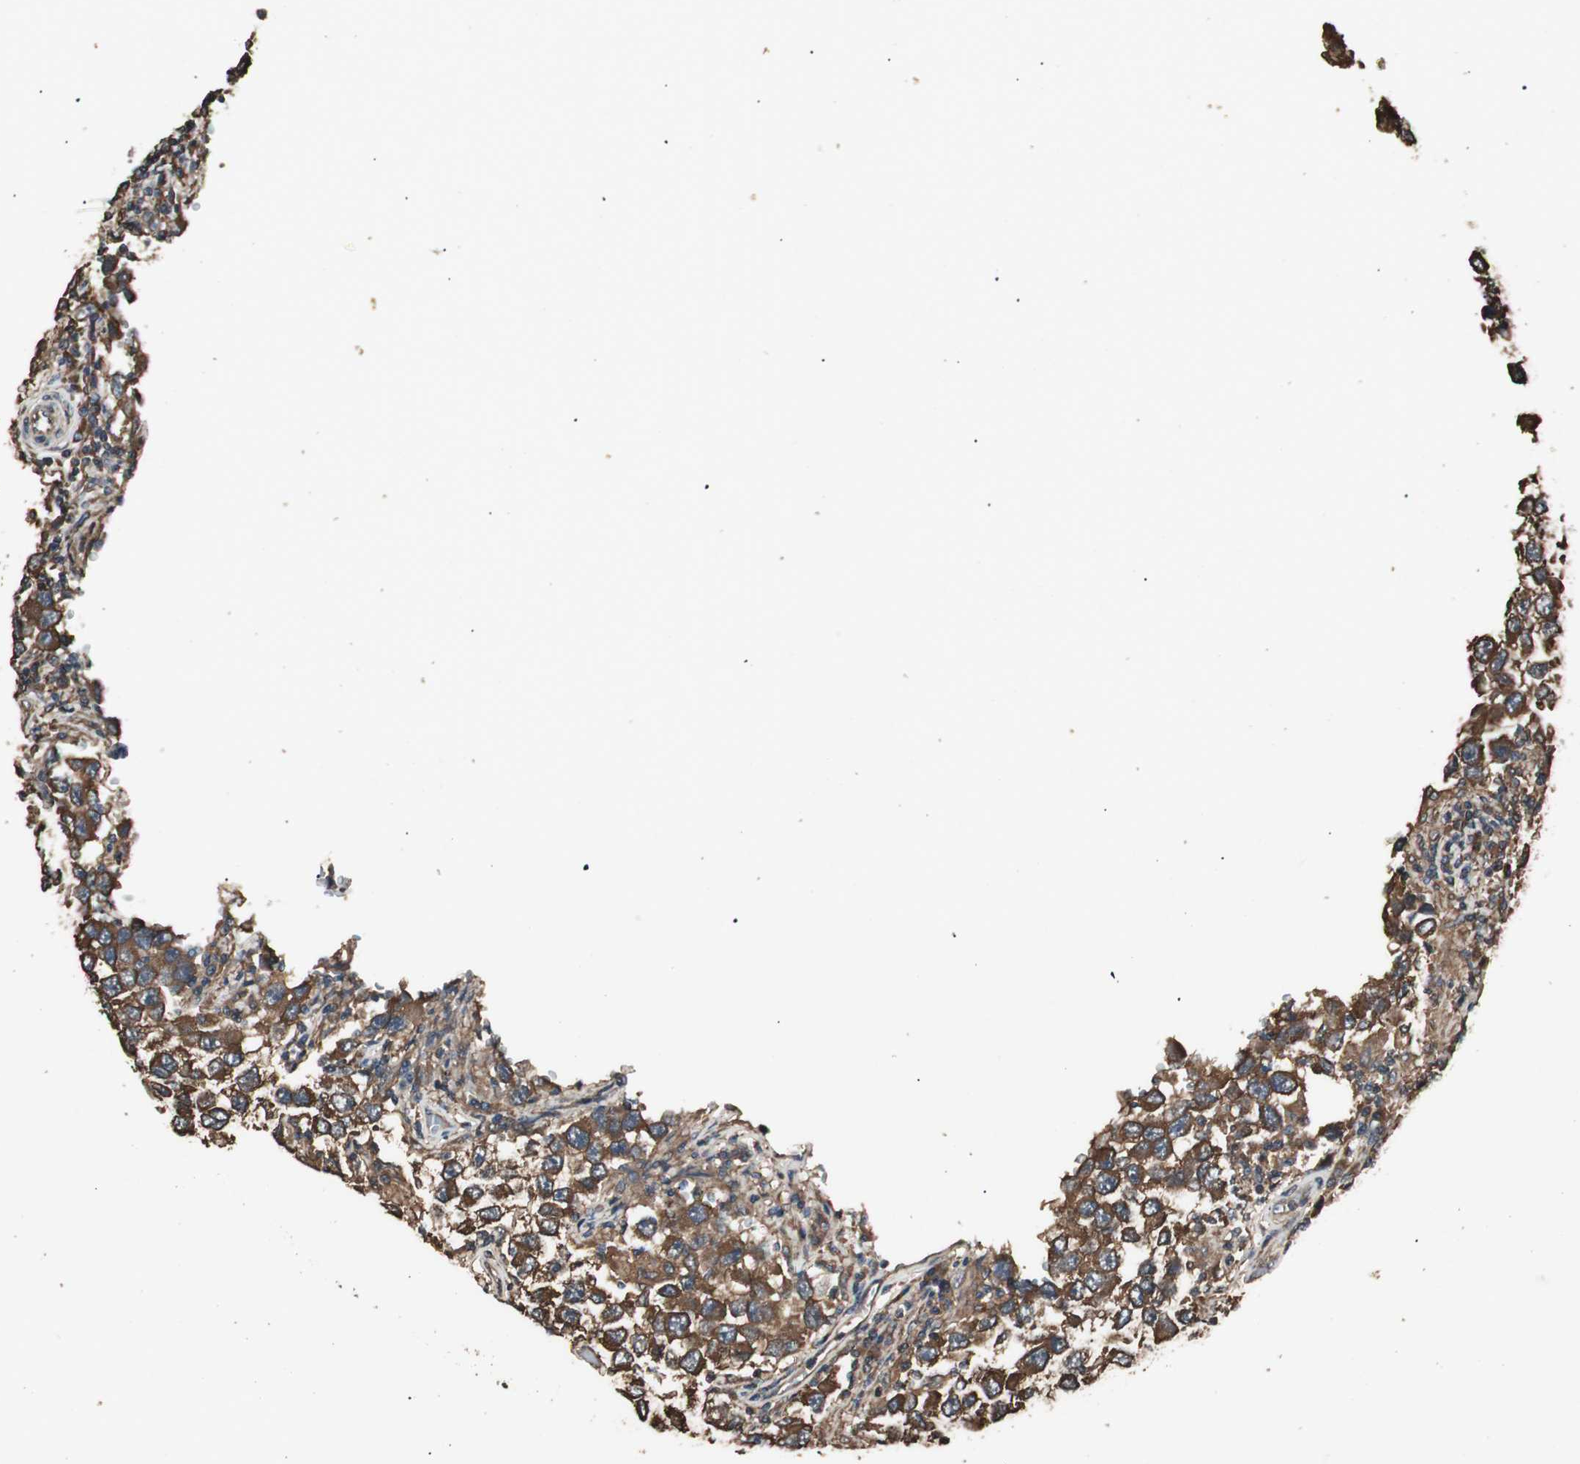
{"staining": {"intensity": "moderate", "quantity": ">75%", "location": "cytoplasmic/membranous"}, "tissue": "testis cancer", "cell_type": "Tumor cells", "image_type": "cancer", "snomed": [{"axis": "morphology", "description": "Carcinoma, Embryonal, NOS"}, {"axis": "topography", "description": "Testis"}], "caption": "This is a histology image of IHC staining of testis cancer, which shows moderate staining in the cytoplasmic/membranous of tumor cells.", "gene": "CCN4", "patient": {"sex": "male", "age": 21}}